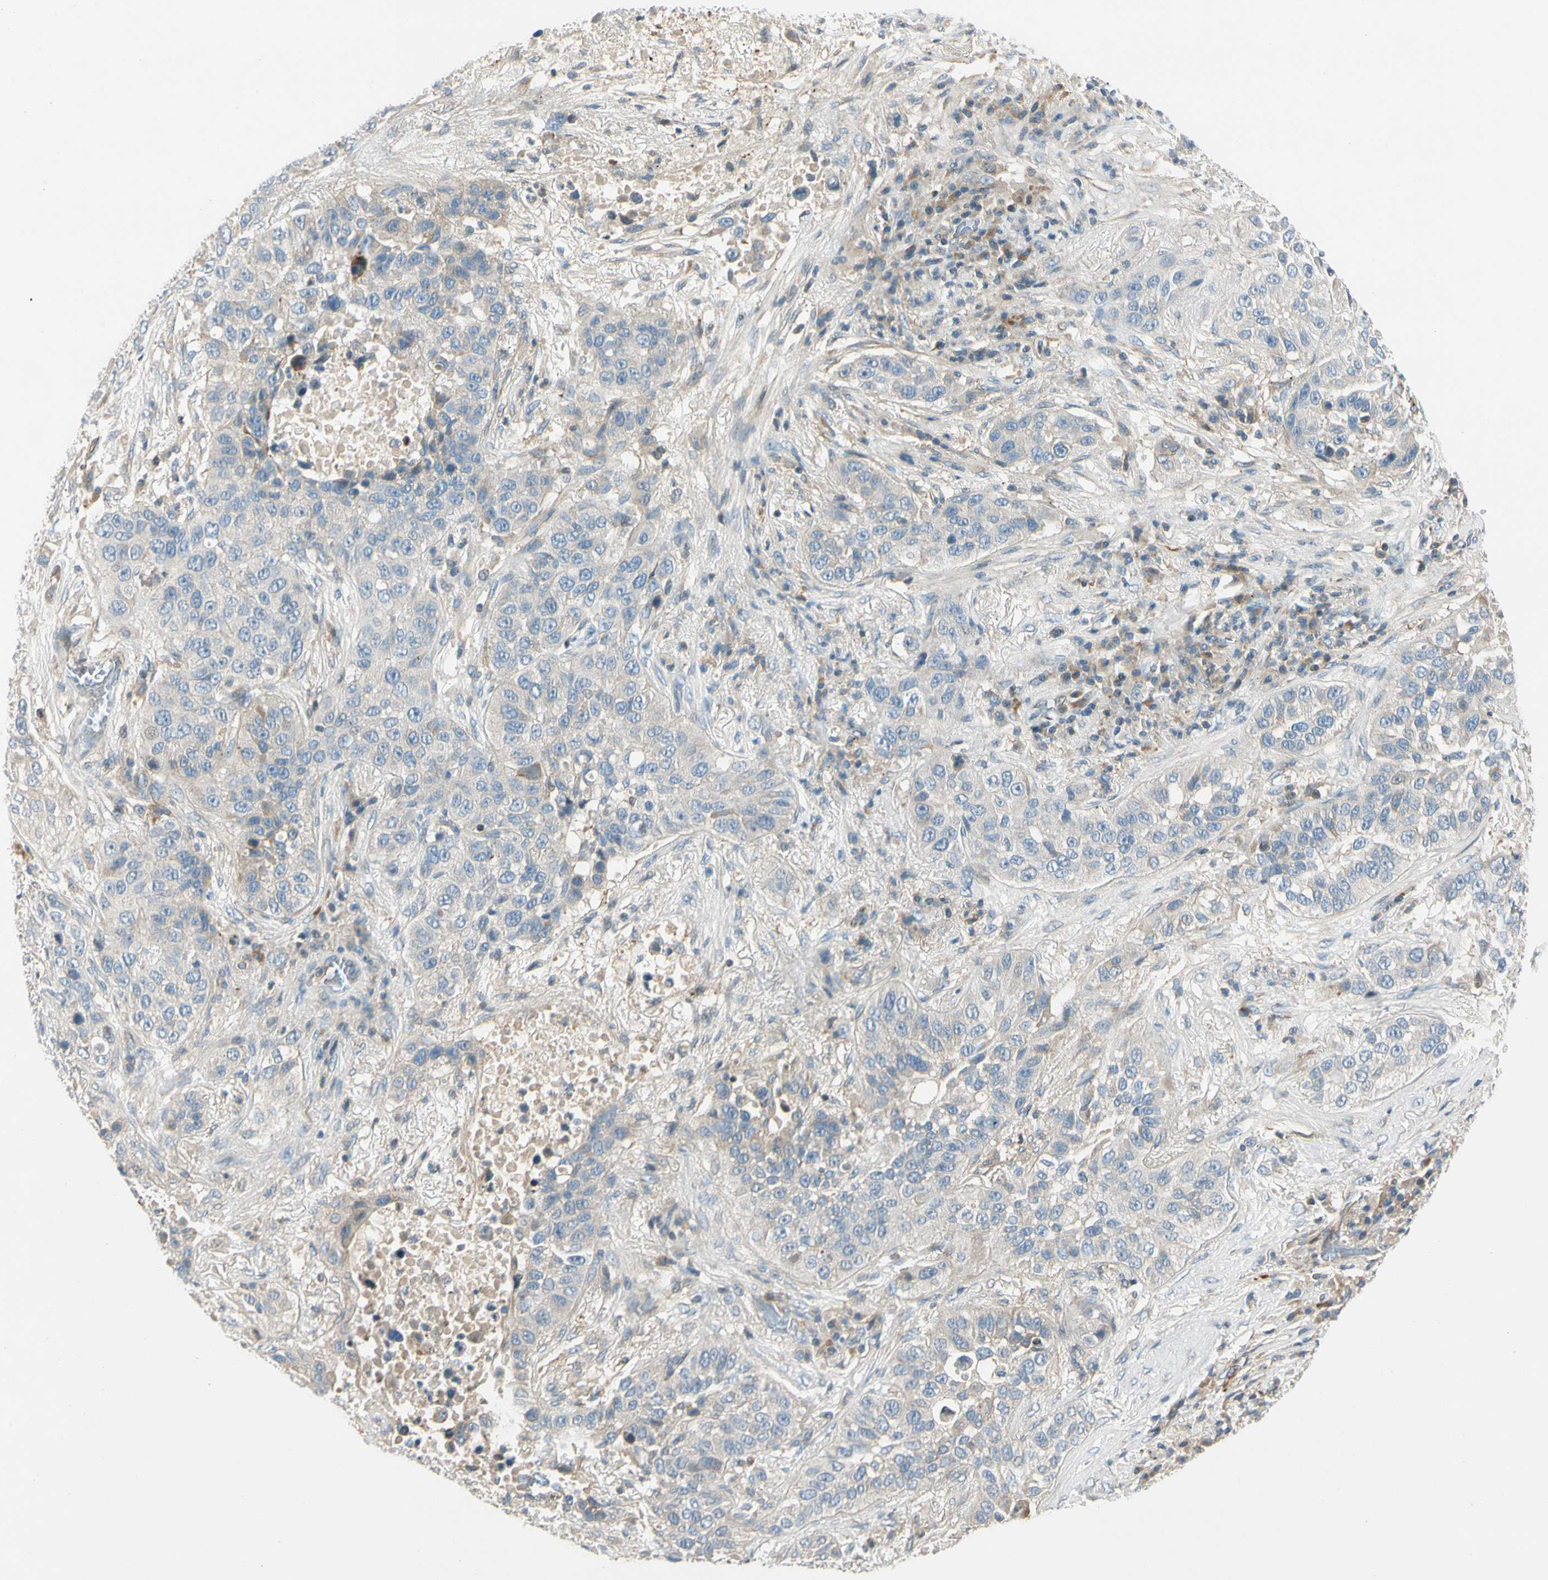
{"staining": {"intensity": "weak", "quantity": "<25%", "location": "cytoplasmic/membranous"}, "tissue": "lung cancer", "cell_type": "Tumor cells", "image_type": "cancer", "snomed": [{"axis": "morphology", "description": "Squamous cell carcinoma, NOS"}, {"axis": "topography", "description": "Lung"}], "caption": "This photomicrograph is of squamous cell carcinoma (lung) stained with immunohistochemistry (IHC) to label a protein in brown with the nuclei are counter-stained blue. There is no expression in tumor cells. (DAB (3,3'-diaminobenzidine) immunohistochemistry, high magnification).", "gene": "CDH6", "patient": {"sex": "male", "age": 57}}